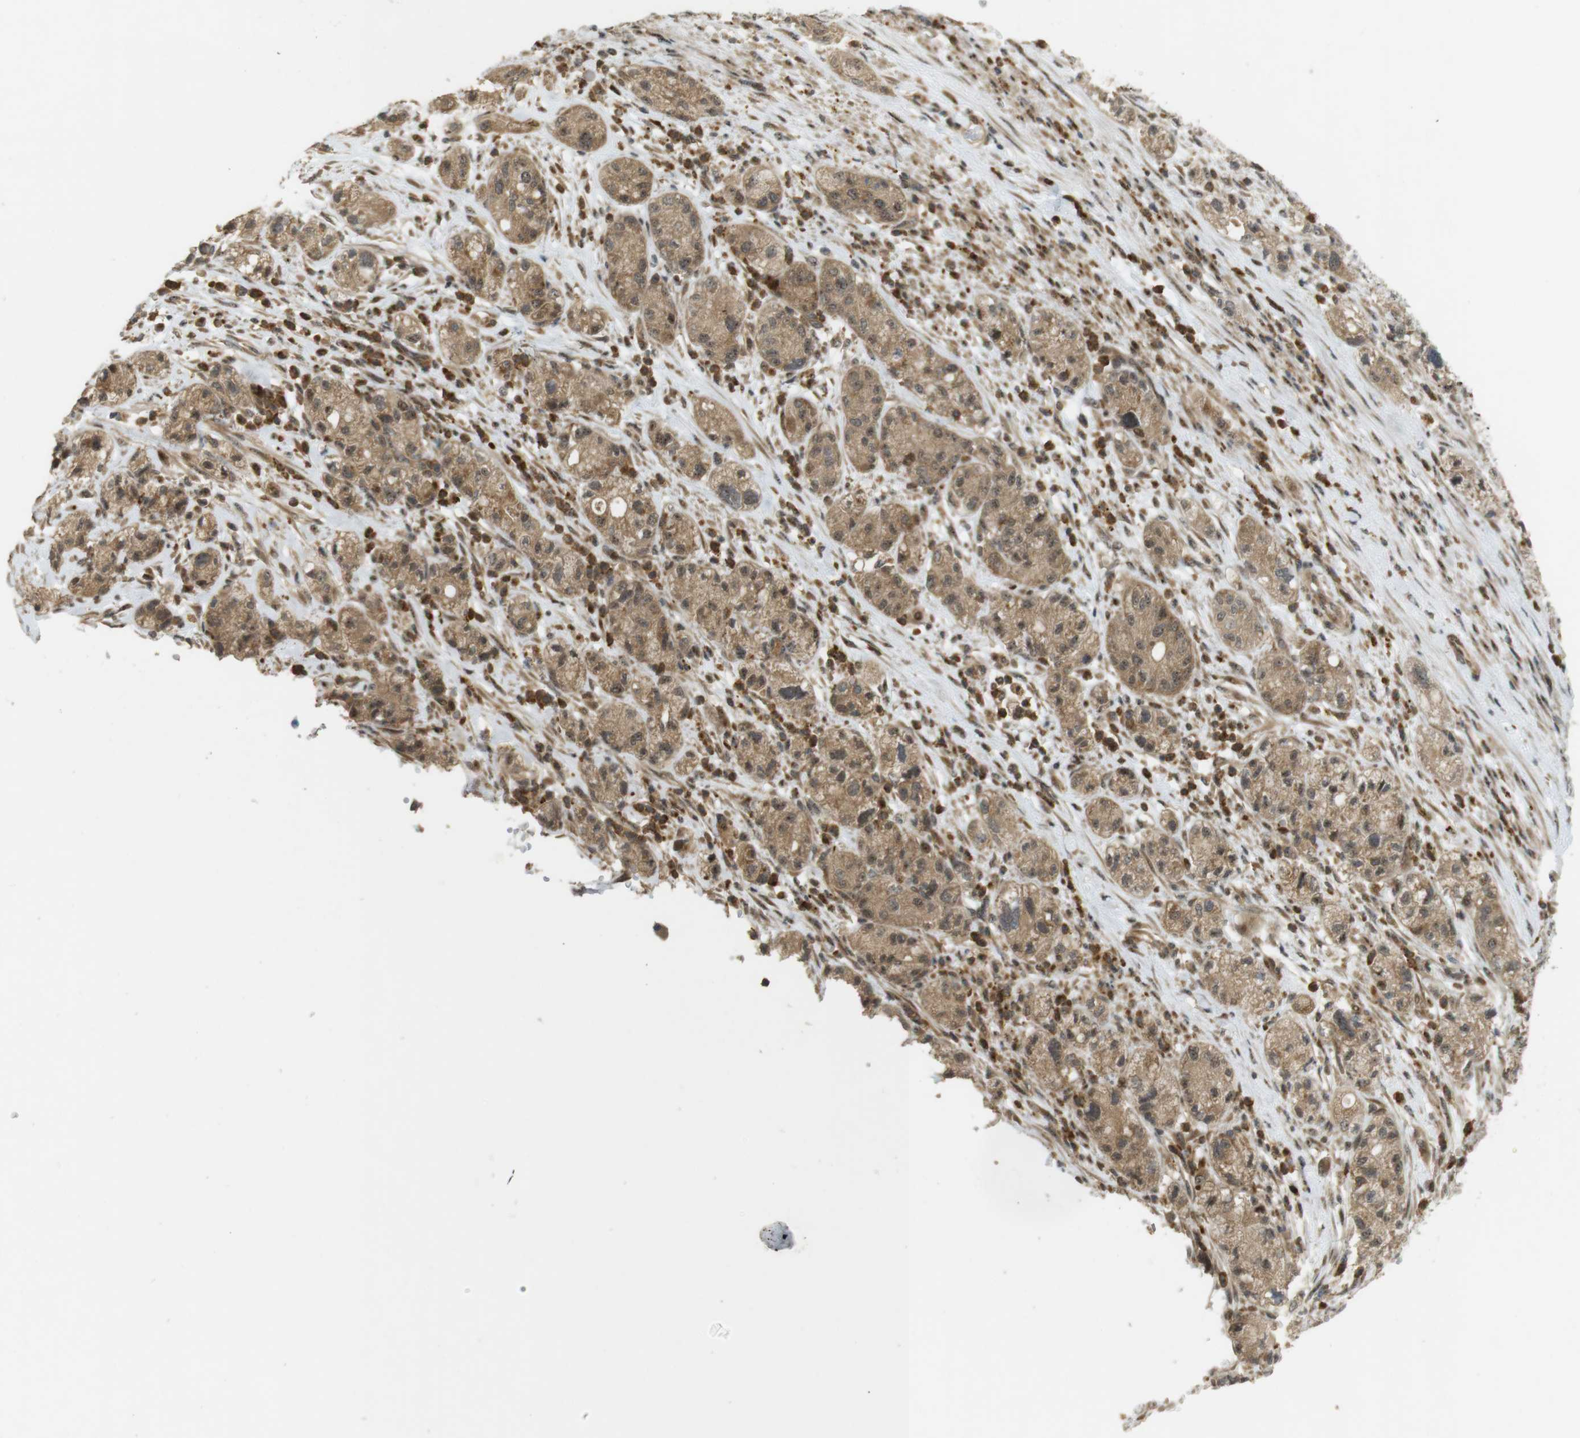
{"staining": {"intensity": "moderate", "quantity": ">75%", "location": "cytoplasmic/membranous,nuclear"}, "tissue": "pancreatic cancer", "cell_type": "Tumor cells", "image_type": "cancer", "snomed": [{"axis": "morphology", "description": "Adenocarcinoma, NOS"}, {"axis": "topography", "description": "Pancreas"}], "caption": "A brown stain highlights moderate cytoplasmic/membranous and nuclear staining of a protein in pancreatic adenocarcinoma tumor cells.", "gene": "TMX3", "patient": {"sex": "female", "age": 78}}